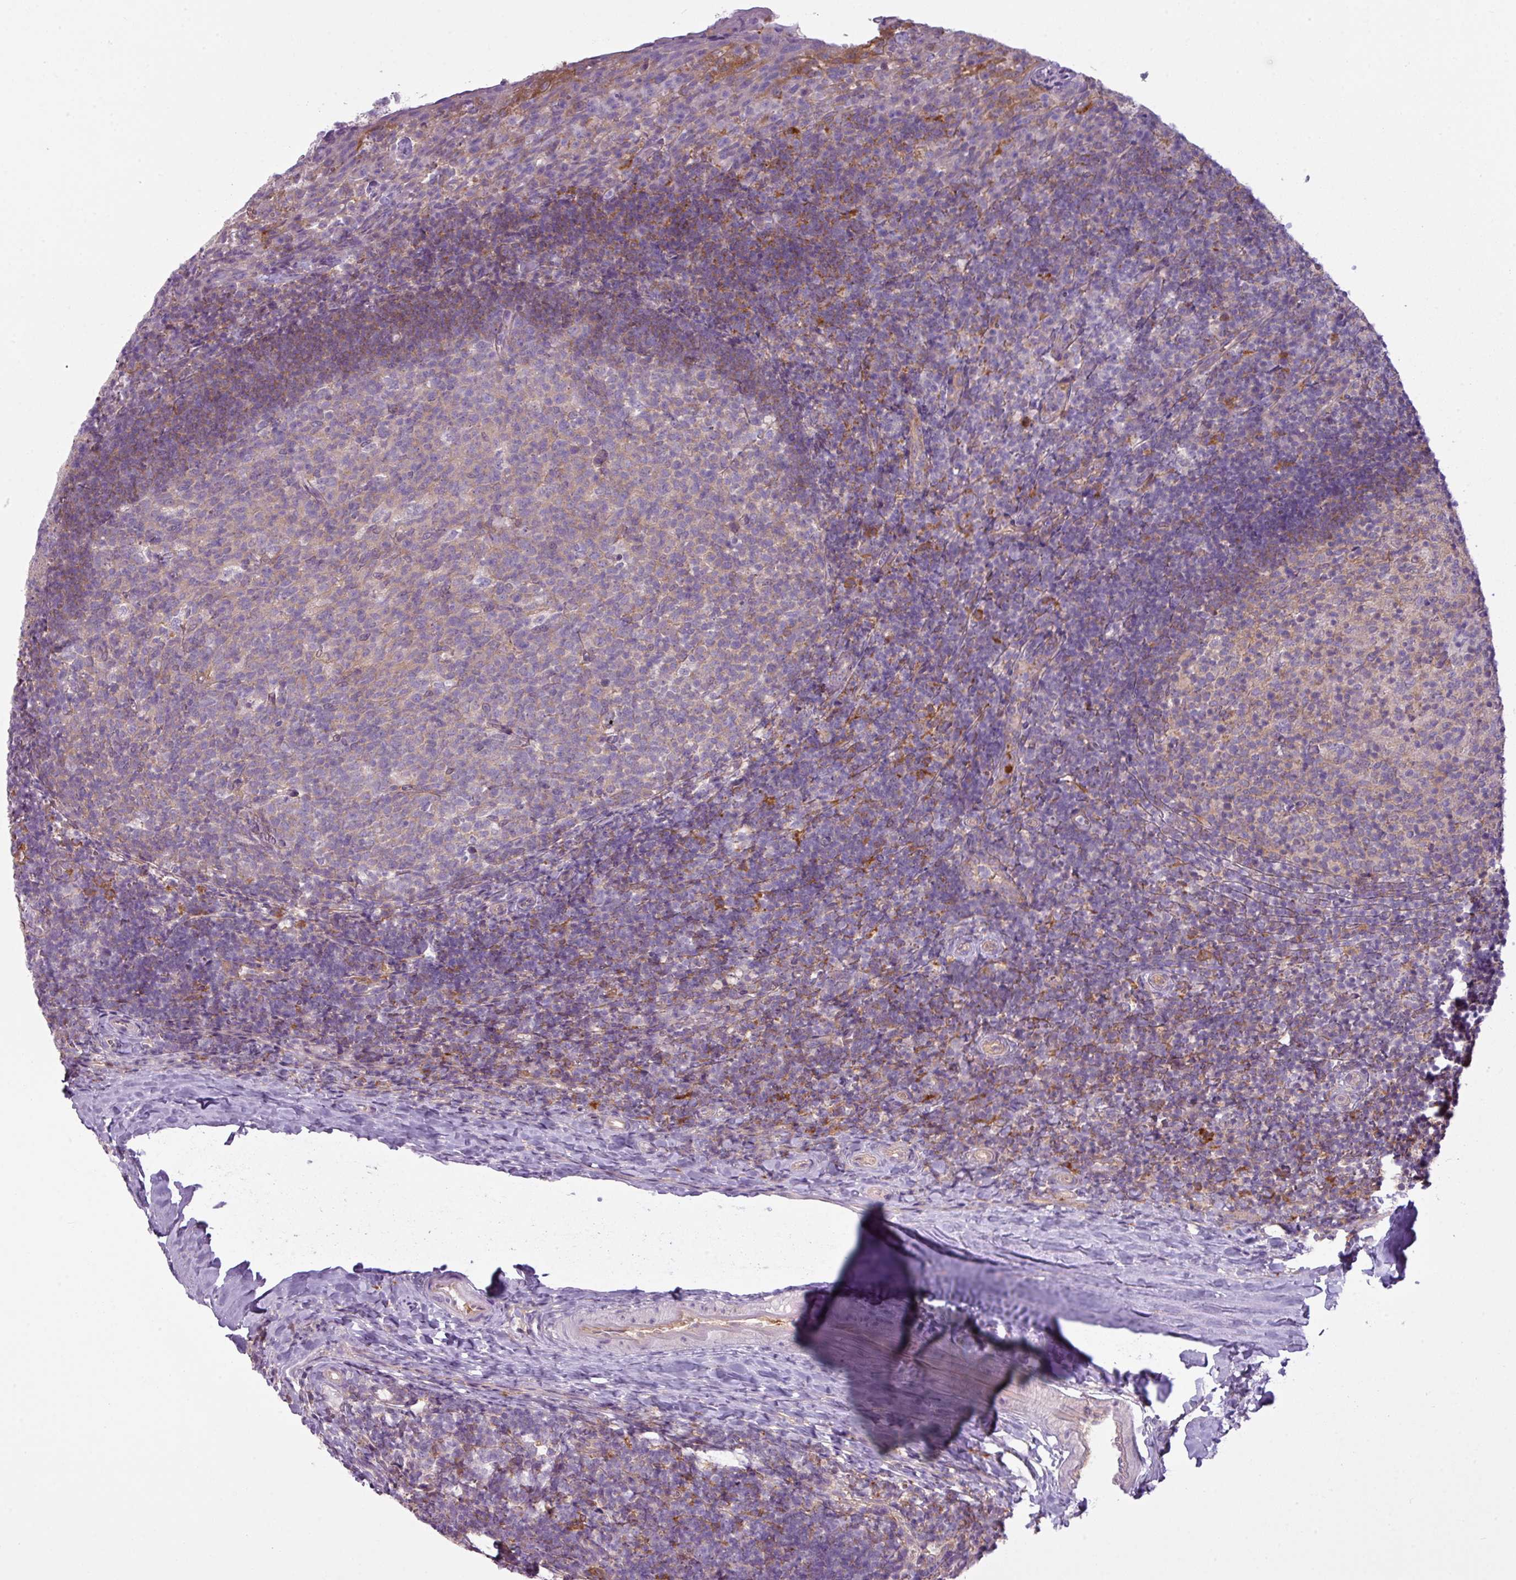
{"staining": {"intensity": "weak", "quantity": "<25%", "location": "cytoplasmic/membranous"}, "tissue": "tonsil", "cell_type": "Germinal center cells", "image_type": "normal", "snomed": [{"axis": "morphology", "description": "Normal tissue, NOS"}, {"axis": "topography", "description": "Tonsil"}], "caption": "Image shows no significant protein expression in germinal center cells of benign tonsil. (Stains: DAB immunohistochemistry with hematoxylin counter stain, Microscopy: brightfield microscopy at high magnification).", "gene": "CAMK2A", "patient": {"sex": "female", "age": 10}}